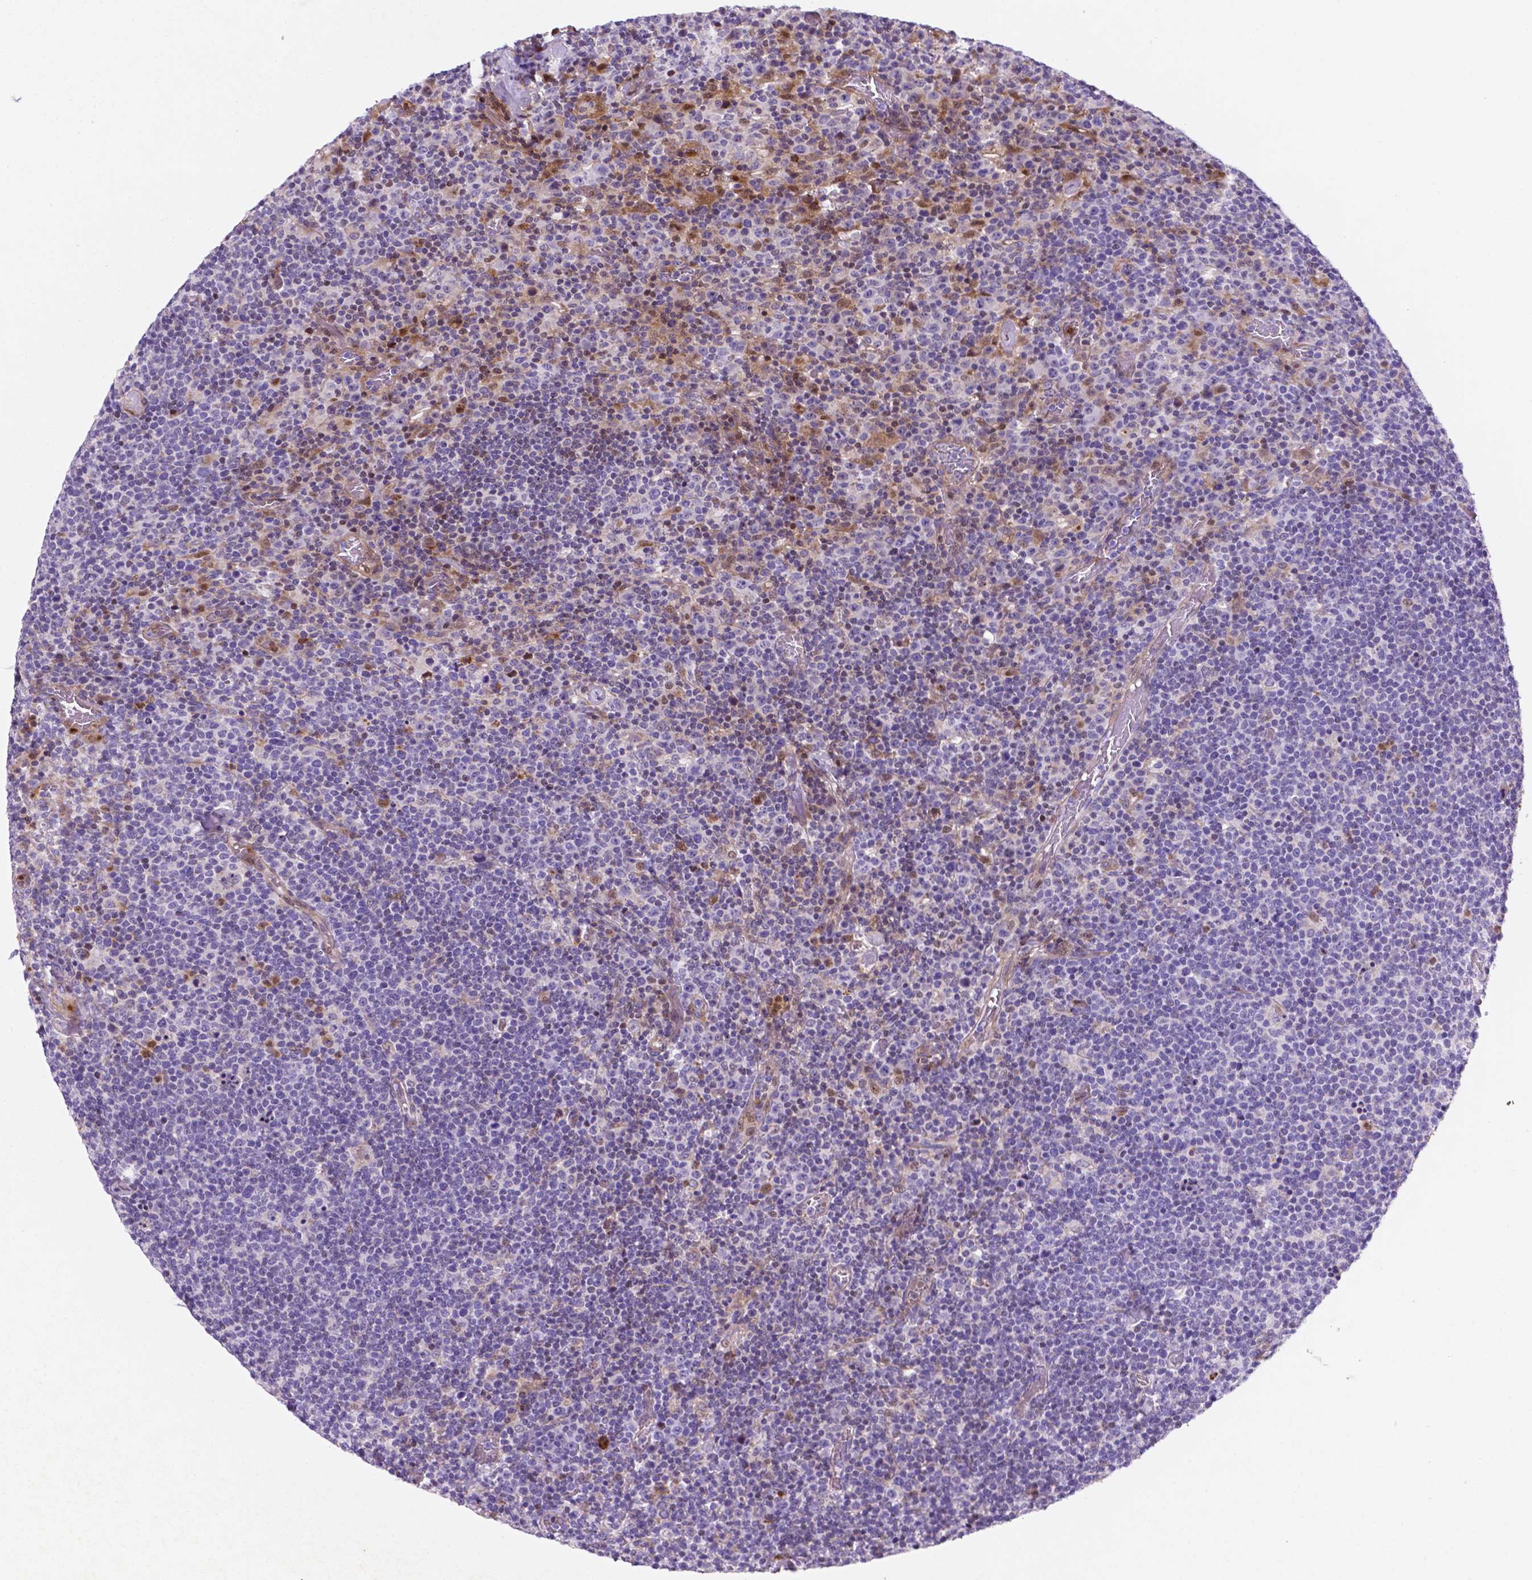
{"staining": {"intensity": "moderate", "quantity": "<25%", "location": "nuclear"}, "tissue": "lymphoma", "cell_type": "Tumor cells", "image_type": "cancer", "snomed": [{"axis": "morphology", "description": "Malignant lymphoma, non-Hodgkin's type, High grade"}, {"axis": "topography", "description": "Lymph node"}], "caption": "This photomicrograph reveals immunohistochemistry (IHC) staining of human malignant lymphoma, non-Hodgkin's type (high-grade), with low moderate nuclear staining in approximately <25% of tumor cells.", "gene": "TM4SF20", "patient": {"sex": "male", "age": 61}}